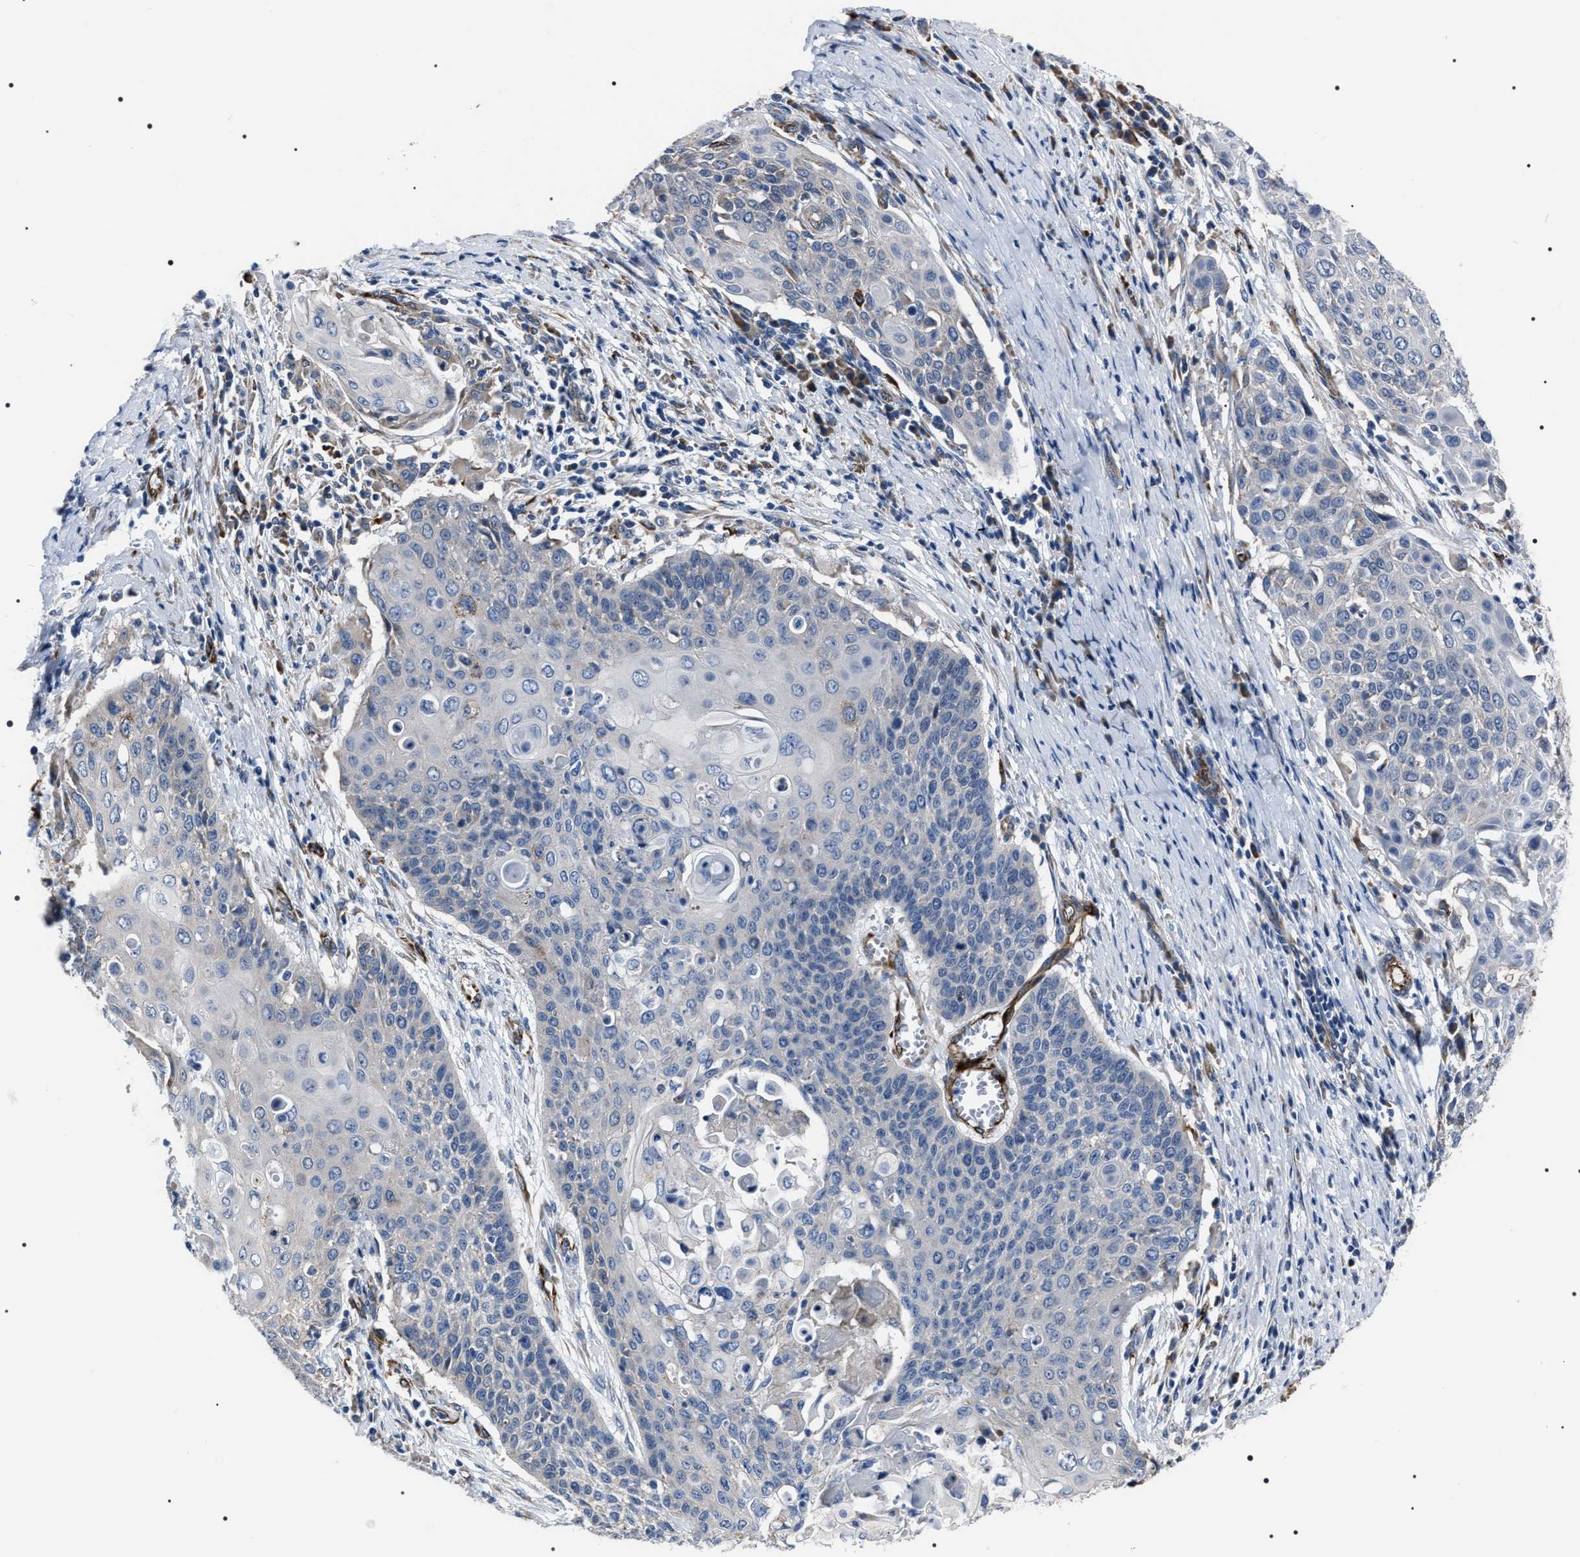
{"staining": {"intensity": "negative", "quantity": "none", "location": "none"}, "tissue": "cervical cancer", "cell_type": "Tumor cells", "image_type": "cancer", "snomed": [{"axis": "morphology", "description": "Squamous cell carcinoma, NOS"}, {"axis": "topography", "description": "Cervix"}], "caption": "Immunohistochemistry image of squamous cell carcinoma (cervical) stained for a protein (brown), which exhibits no expression in tumor cells.", "gene": "PKD1L1", "patient": {"sex": "female", "age": 39}}